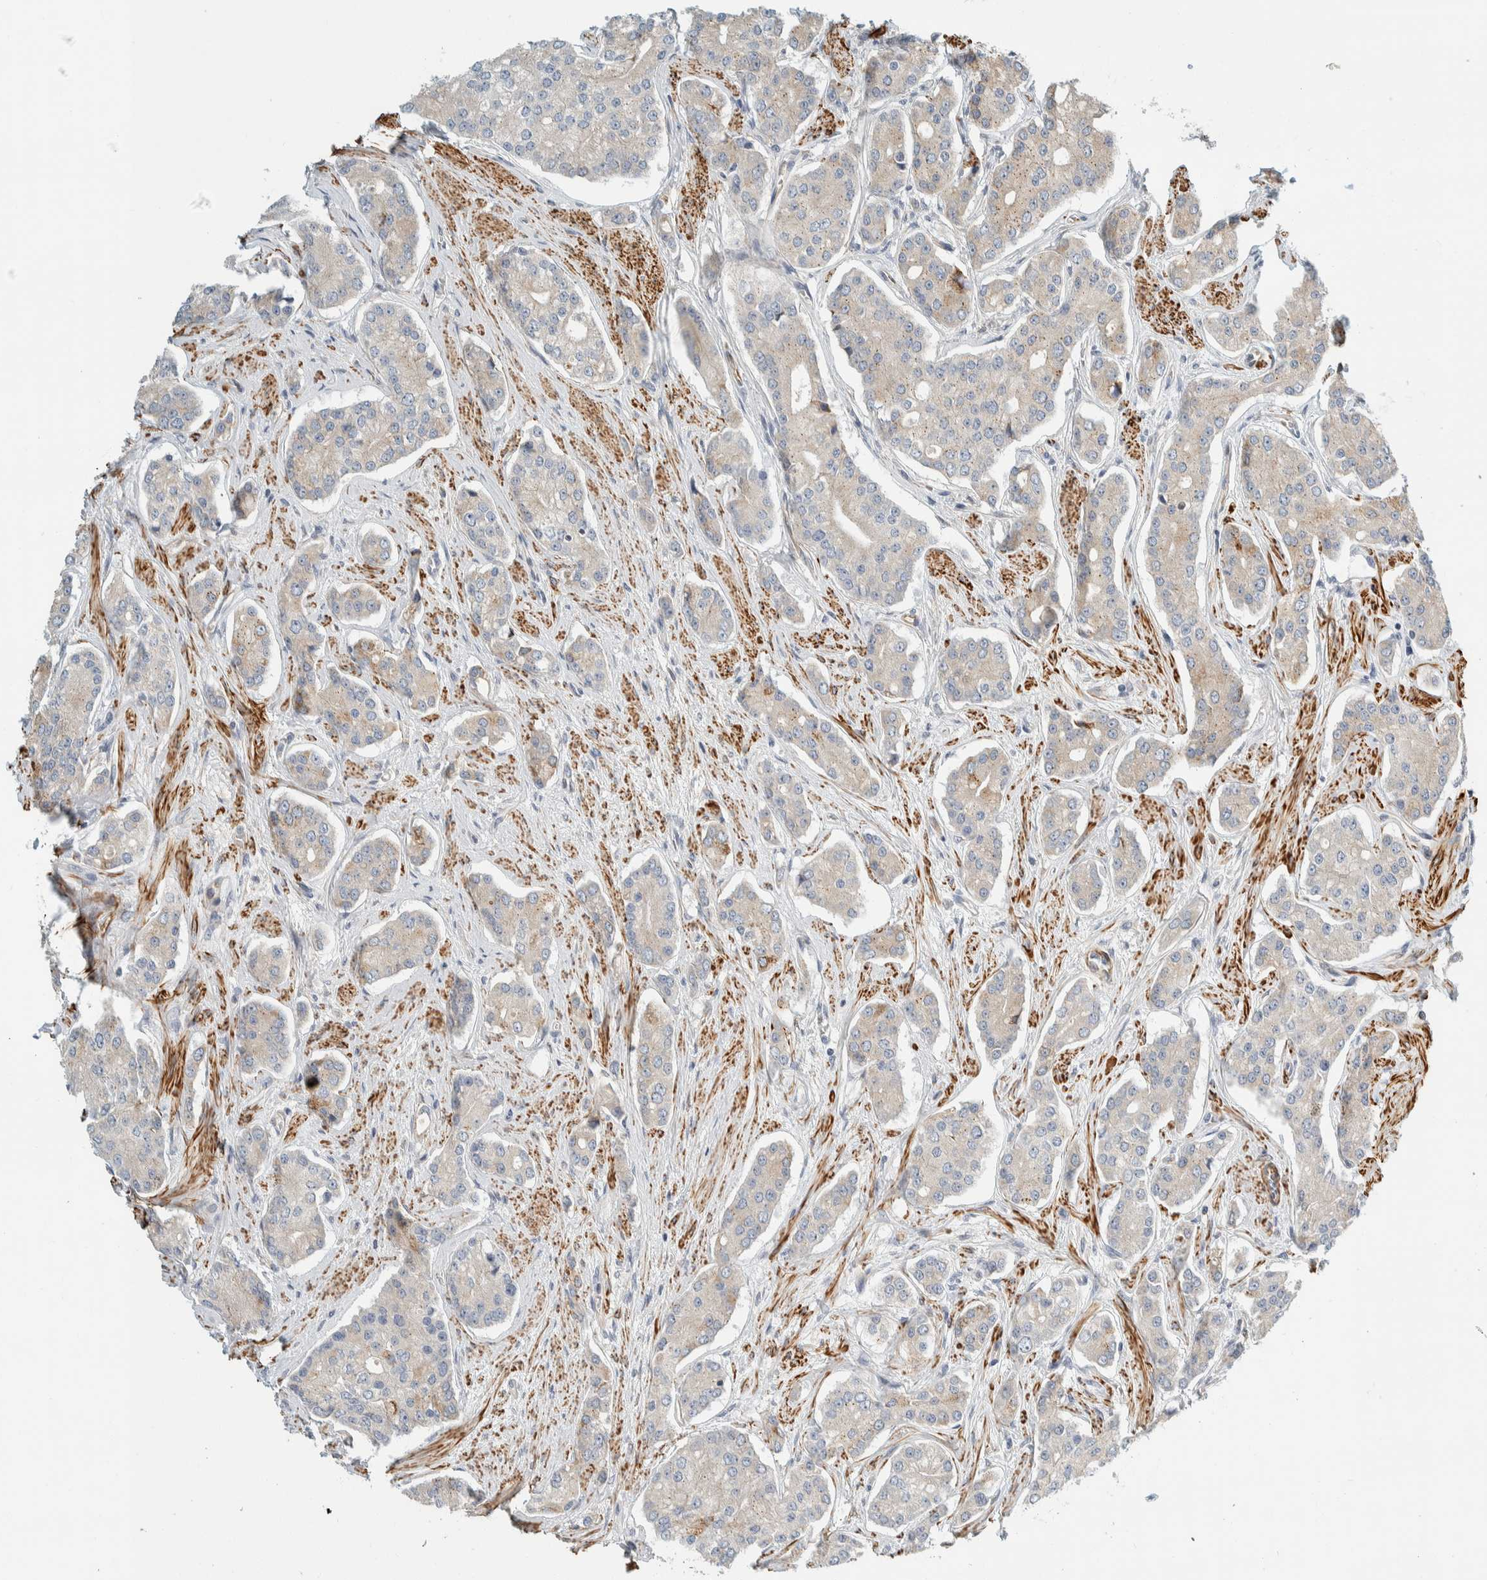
{"staining": {"intensity": "weak", "quantity": "<25%", "location": "cytoplasmic/membranous"}, "tissue": "prostate cancer", "cell_type": "Tumor cells", "image_type": "cancer", "snomed": [{"axis": "morphology", "description": "Adenocarcinoma, High grade"}, {"axis": "topography", "description": "Prostate"}], "caption": "Human prostate cancer (high-grade adenocarcinoma) stained for a protein using immunohistochemistry reveals no expression in tumor cells.", "gene": "CDR2", "patient": {"sex": "male", "age": 71}}